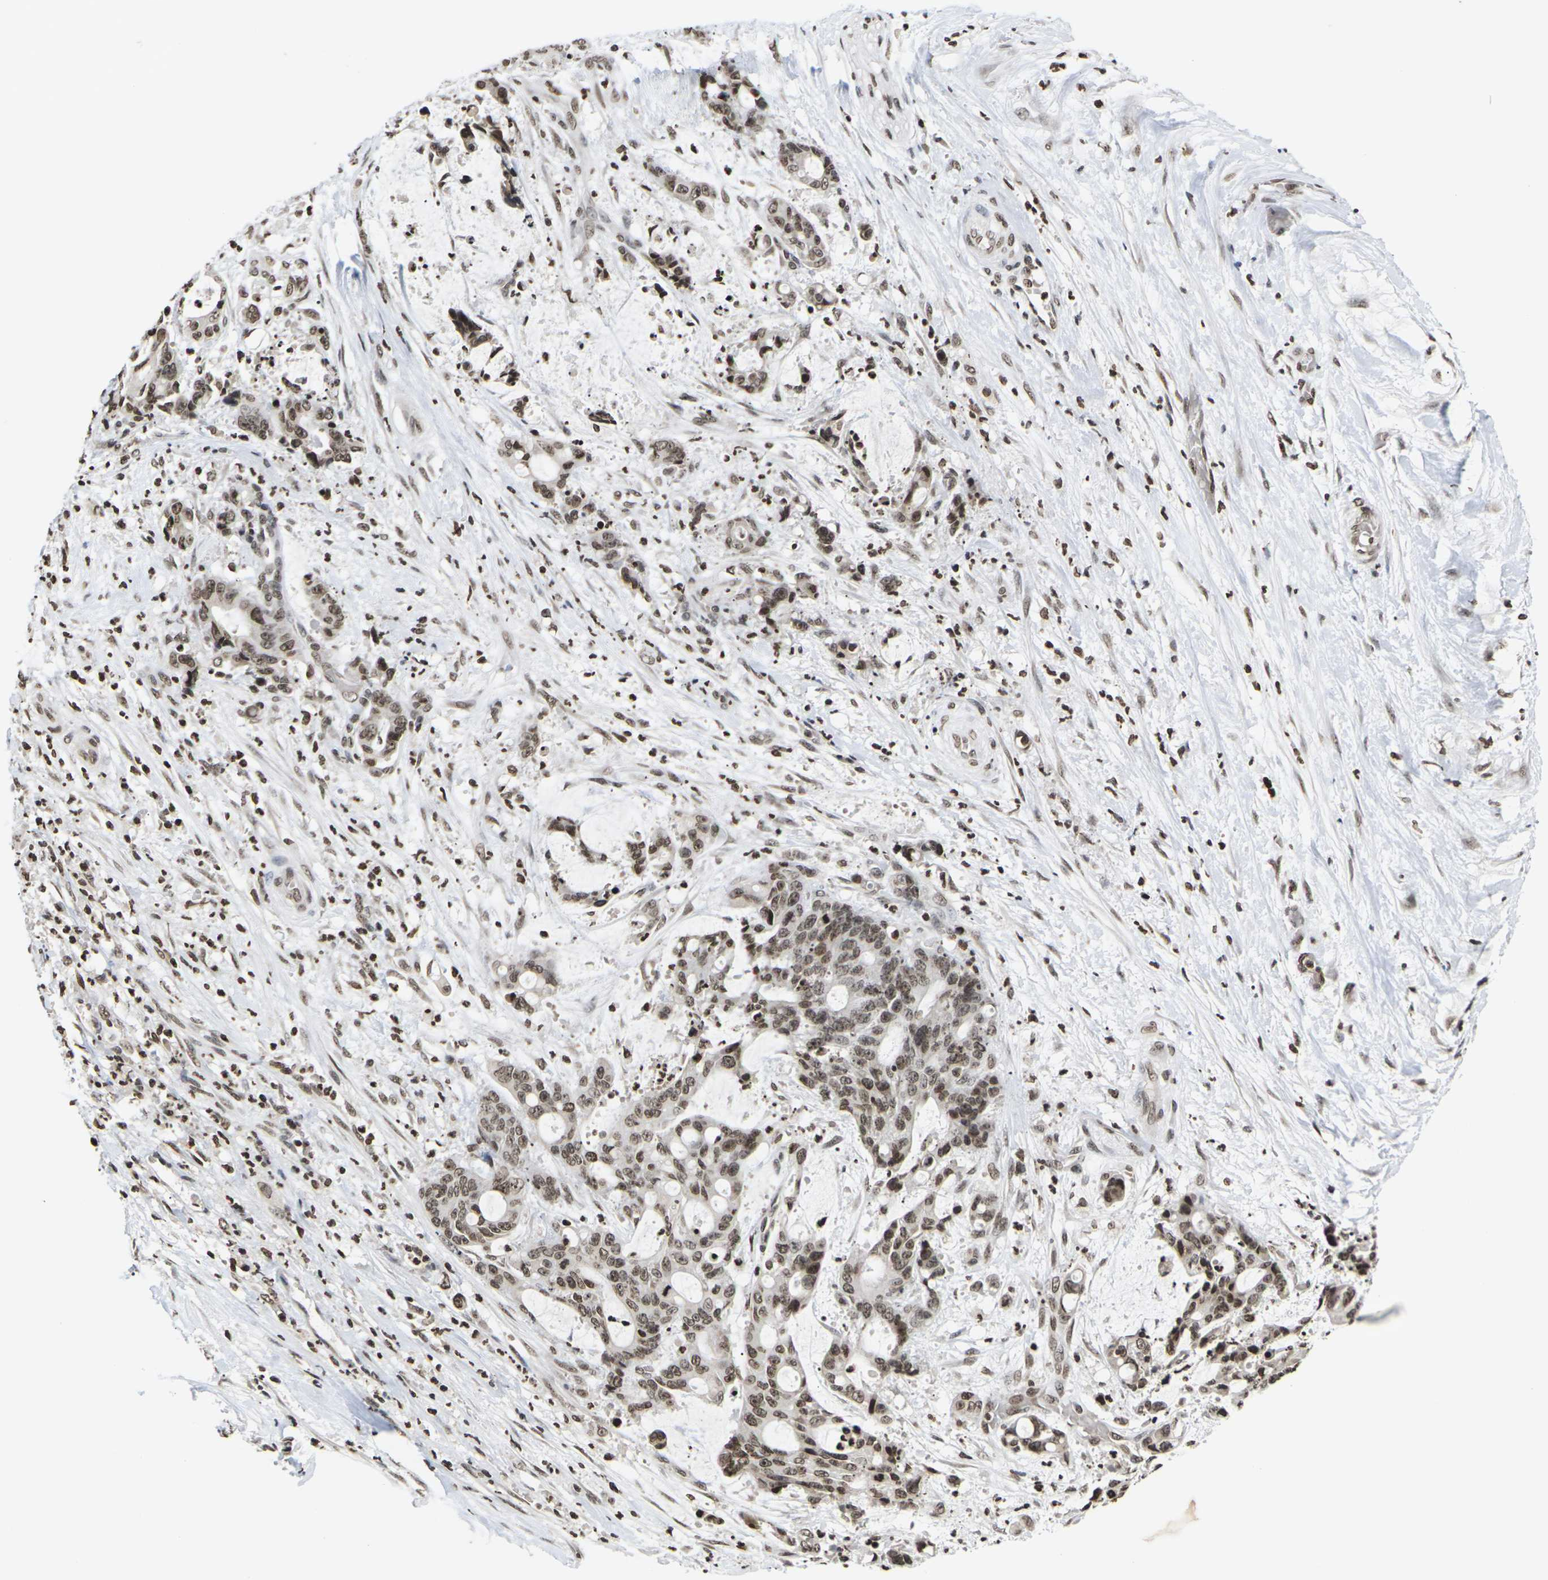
{"staining": {"intensity": "moderate", "quantity": ">75%", "location": "nuclear"}, "tissue": "liver cancer", "cell_type": "Tumor cells", "image_type": "cancer", "snomed": [{"axis": "morphology", "description": "Normal tissue, NOS"}, {"axis": "morphology", "description": "Cholangiocarcinoma"}, {"axis": "topography", "description": "Liver"}, {"axis": "topography", "description": "Peripheral nerve tissue"}], "caption": "Immunohistochemical staining of human cholangiocarcinoma (liver) exhibits moderate nuclear protein expression in approximately >75% of tumor cells.", "gene": "ETV5", "patient": {"sex": "female", "age": 73}}